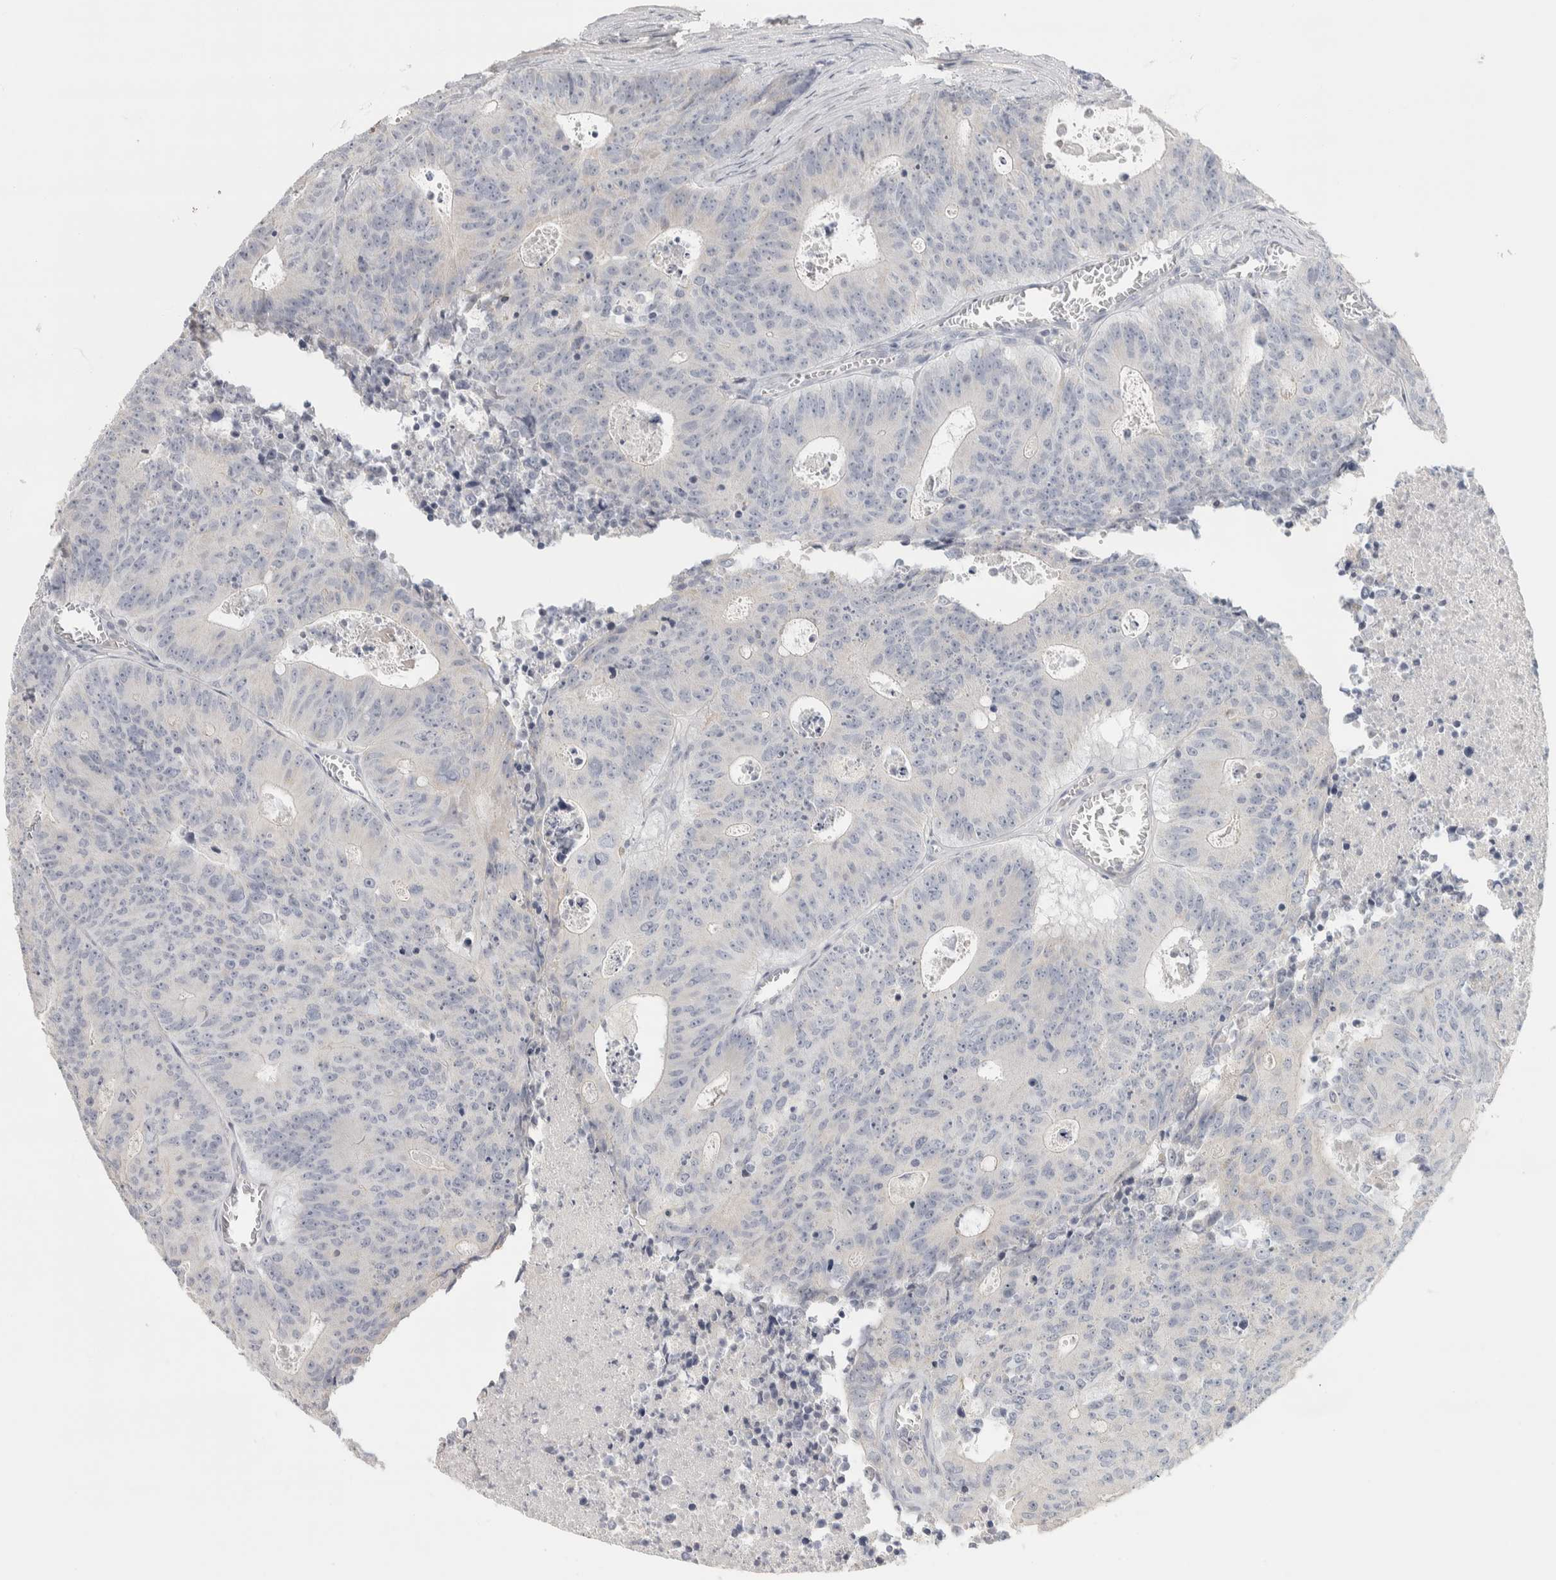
{"staining": {"intensity": "weak", "quantity": "<25%", "location": "cytoplasmic/membranous"}, "tissue": "colorectal cancer", "cell_type": "Tumor cells", "image_type": "cancer", "snomed": [{"axis": "morphology", "description": "Adenocarcinoma, NOS"}, {"axis": "topography", "description": "Colon"}], "caption": "High magnification brightfield microscopy of colorectal adenocarcinoma stained with DAB (3,3'-diaminobenzidine) (brown) and counterstained with hematoxylin (blue): tumor cells show no significant staining.", "gene": "DCXR", "patient": {"sex": "male", "age": 87}}